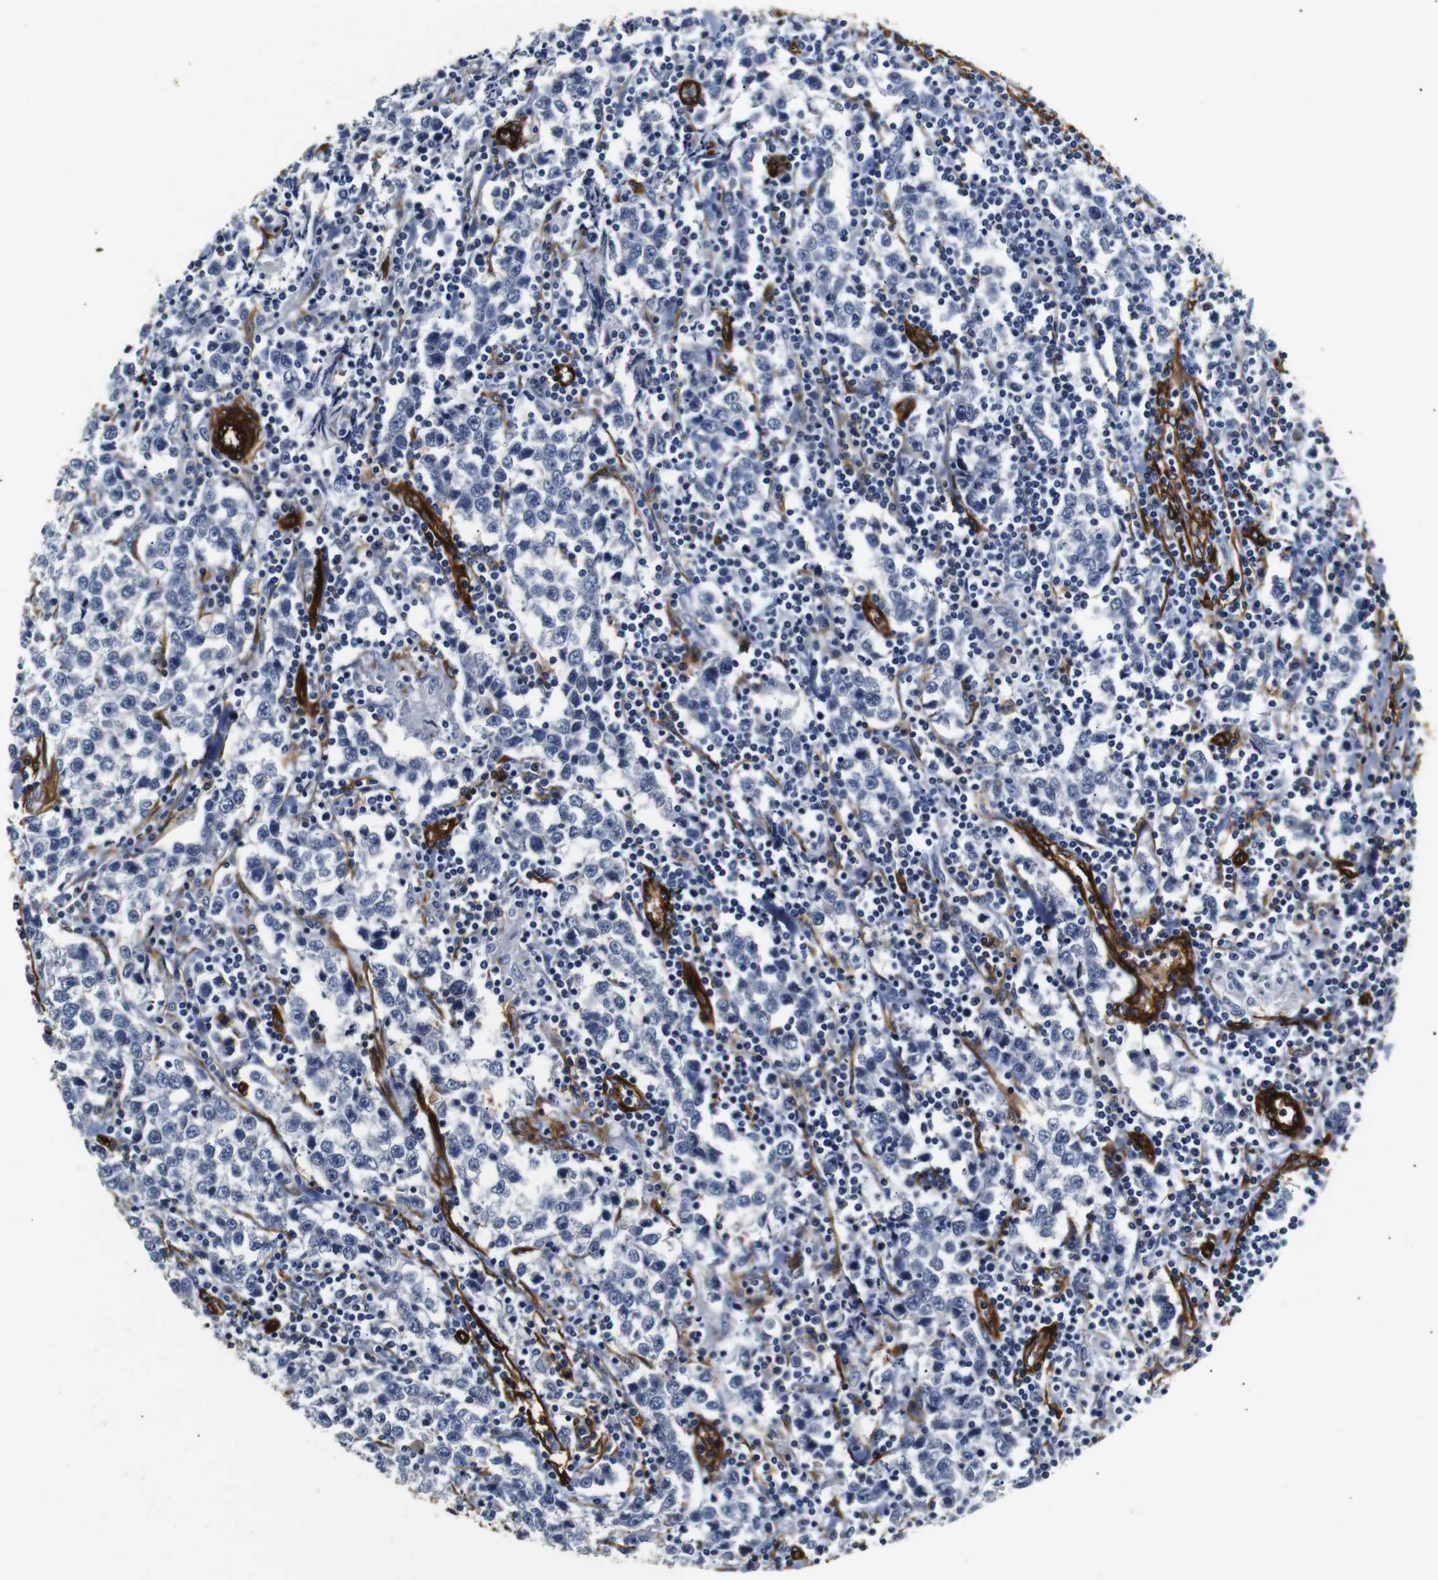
{"staining": {"intensity": "negative", "quantity": "none", "location": "none"}, "tissue": "testis cancer", "cell_type": "Tumor cells", "image_type": "cancer", "snomed": [{"axis": "morphology", "description": "Seminoma, NOS"}, {"axis": "morphology", "description": "Carcinoma, Embryonal, NOS"}, {"axis": "topography", "description": "Testis"}], "caption": "IHC of testis cancer (embryonal carcinoma) reveals no staining in tumor cells.", "gene": "CAV2", "patient": {"sex": "male", "age": 36}}